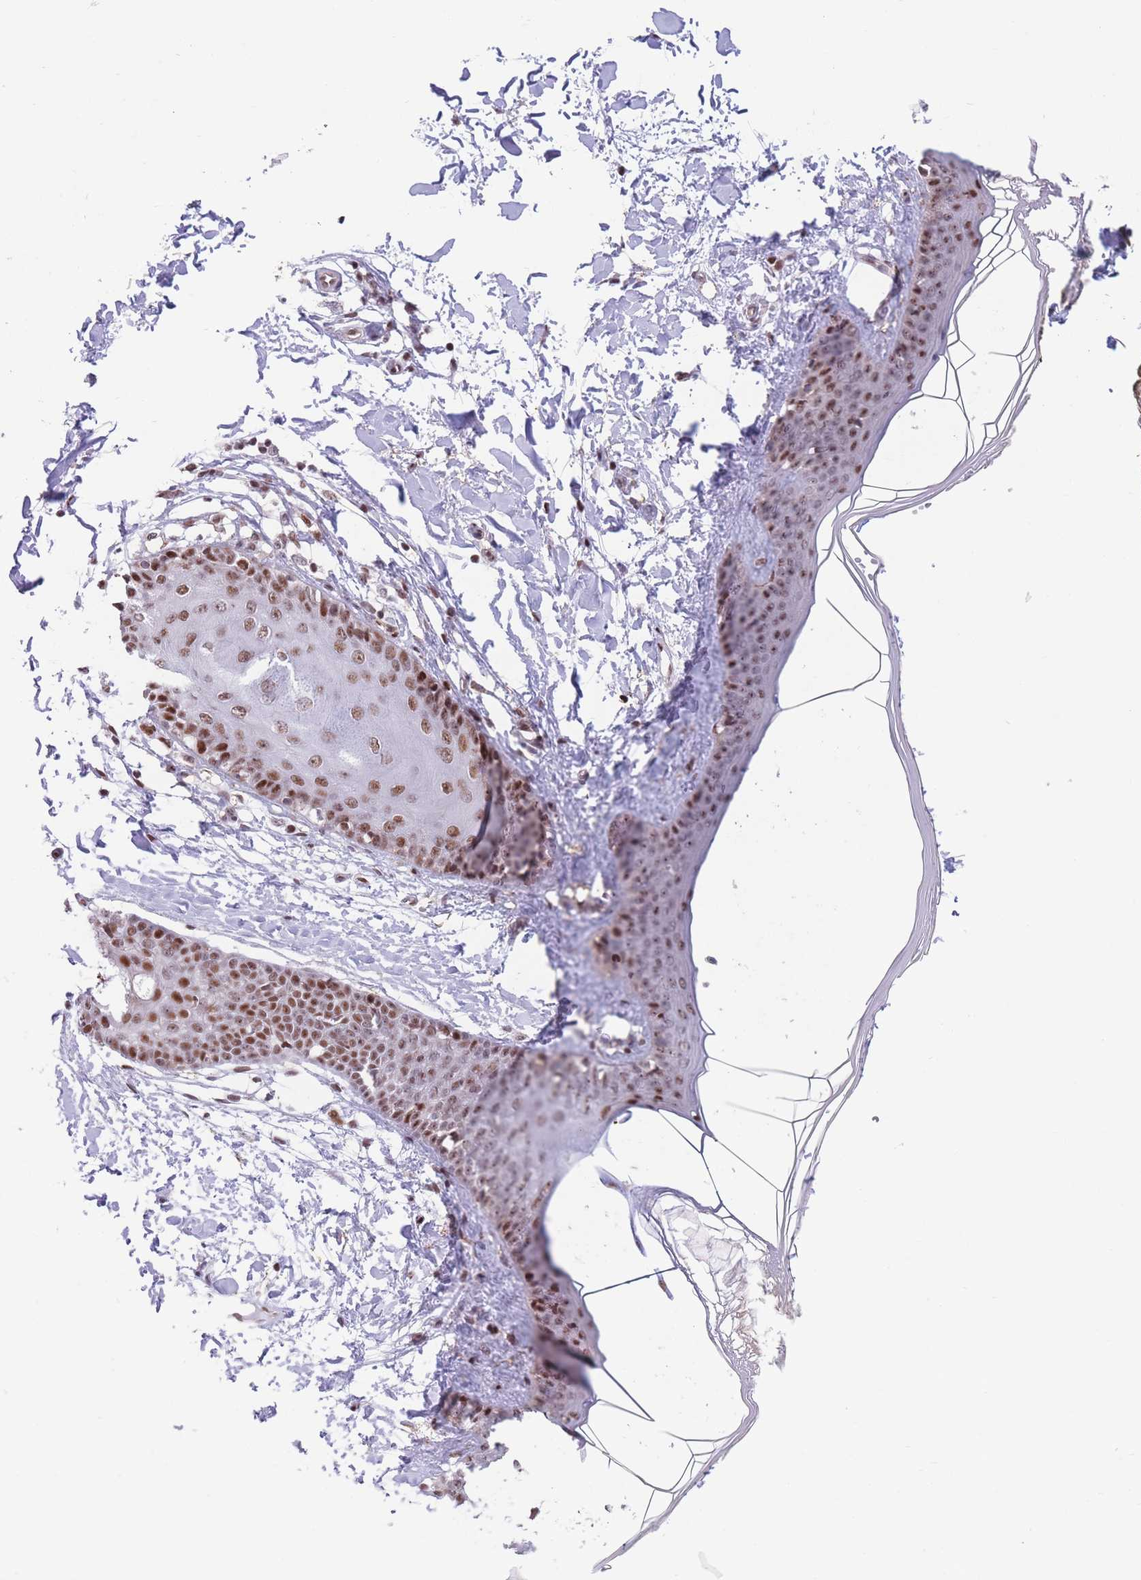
{"staining": {"intensity": "strong", "quantity": ">75%", "location": "nuclear"}, "tissue": "skin", "cell_type": "Fibroblasts", "image_type": "normal", "snomed": [{"axis": "morphology", "description": "Normal tissue, NOS"}, {"axis": "topography", "description": "Skin"}], "caption": "Immunohistochemistry micrograph of normal skin stained for a protein (brown), which displays high levels of strong nuclear positivity in about >75% of fibroblasts.", "gene": "DNAJC3", "patient": {"sex": "female", "age": 34}}